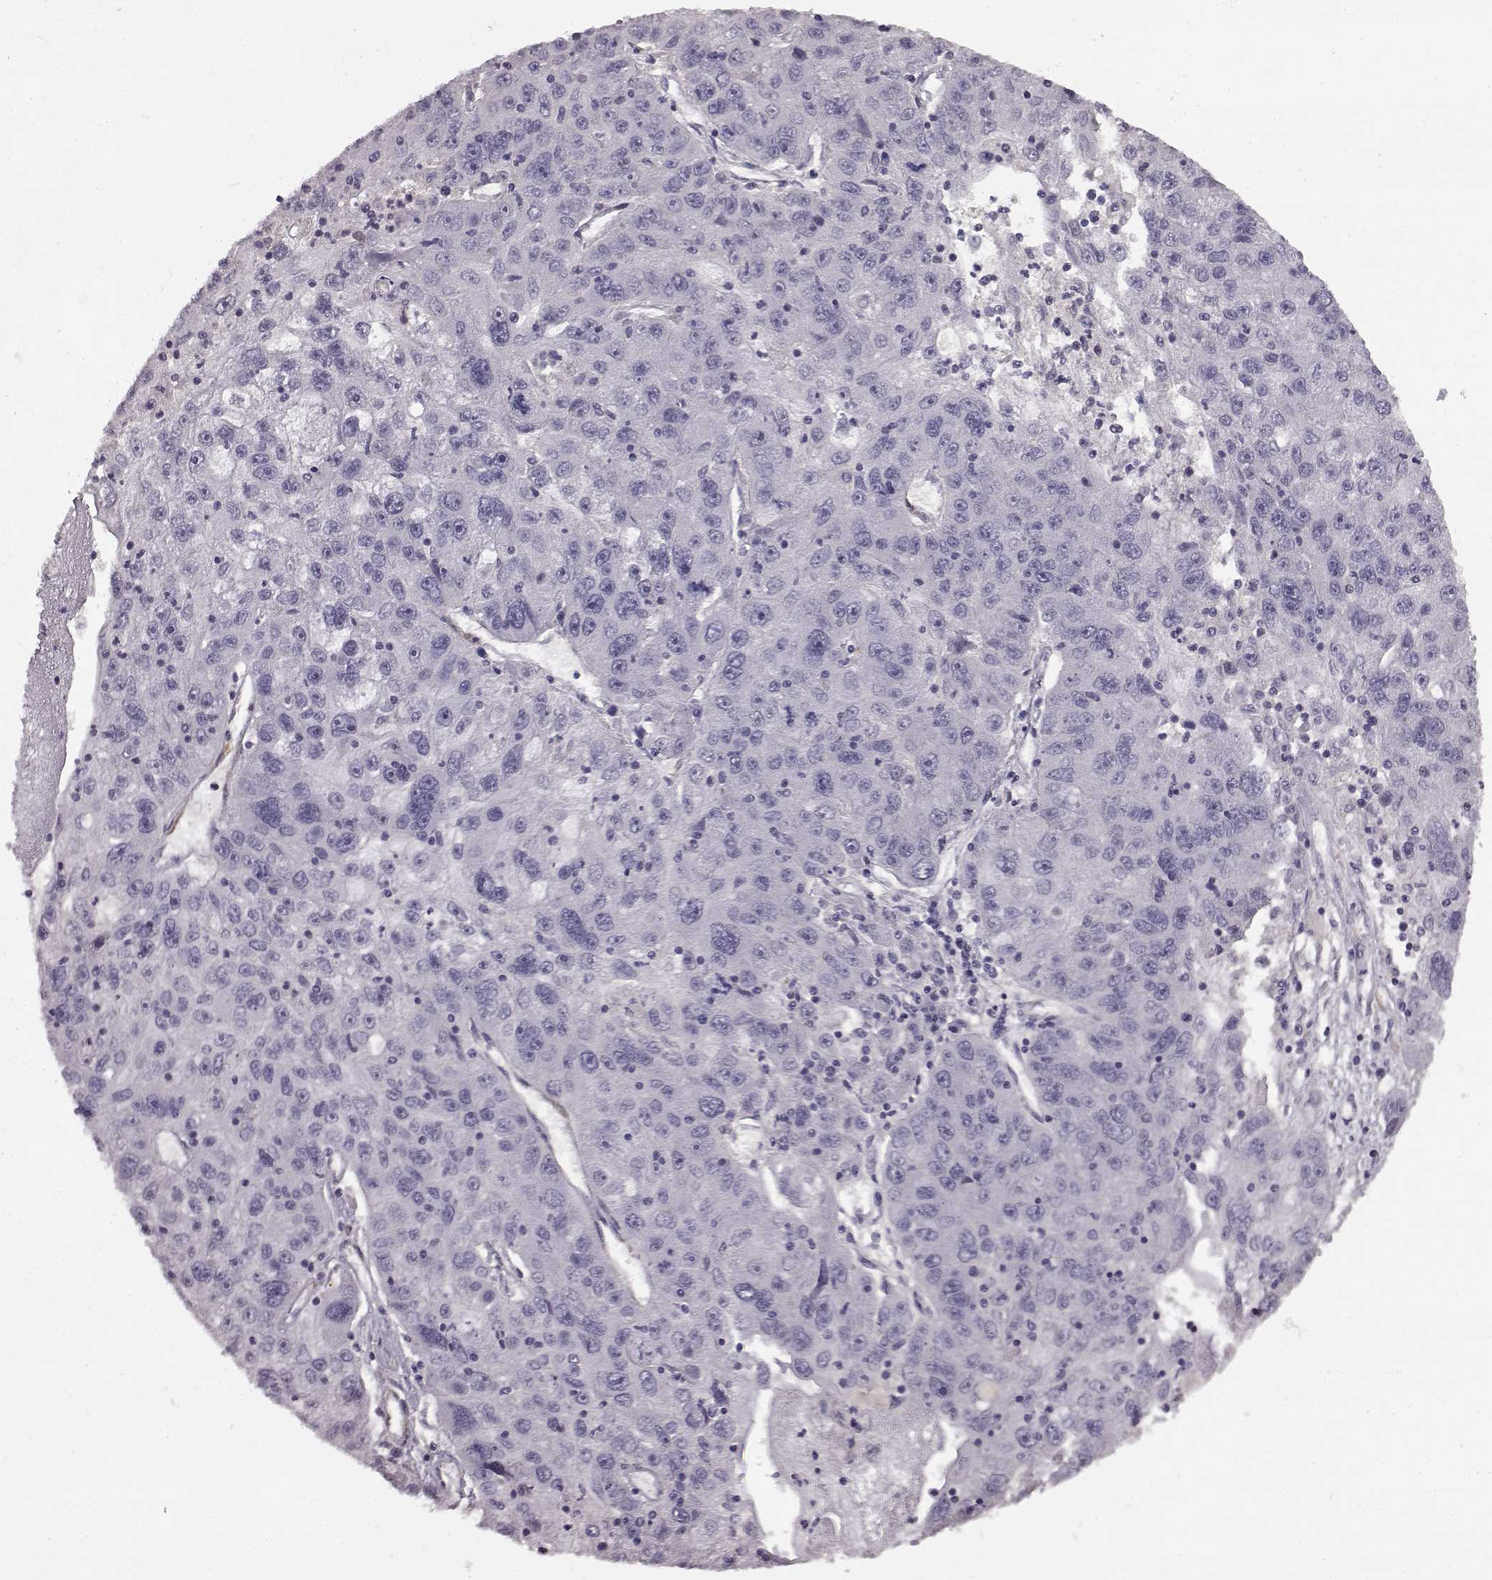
{"staining": {"intensity": "negative", "quantity": "none", "location": "none"}, "tissue": "stomach cancer", "cell_type": "Tumor cells", "image_type": "cancer", "snomed": [{"axis": "morphology", "description": "Adenocarcinoma, NOS"}, {"axis": "topography", "description": "Stomach"}], "caption": "Immunohistochemistry (IHC) micrograph of human stomach adenocarcinoma stained for a protein (brown), which demonstrates no staining in tumor cells.", "gene": "KRT85", "patient": {"sex": "male", "age": 56}}